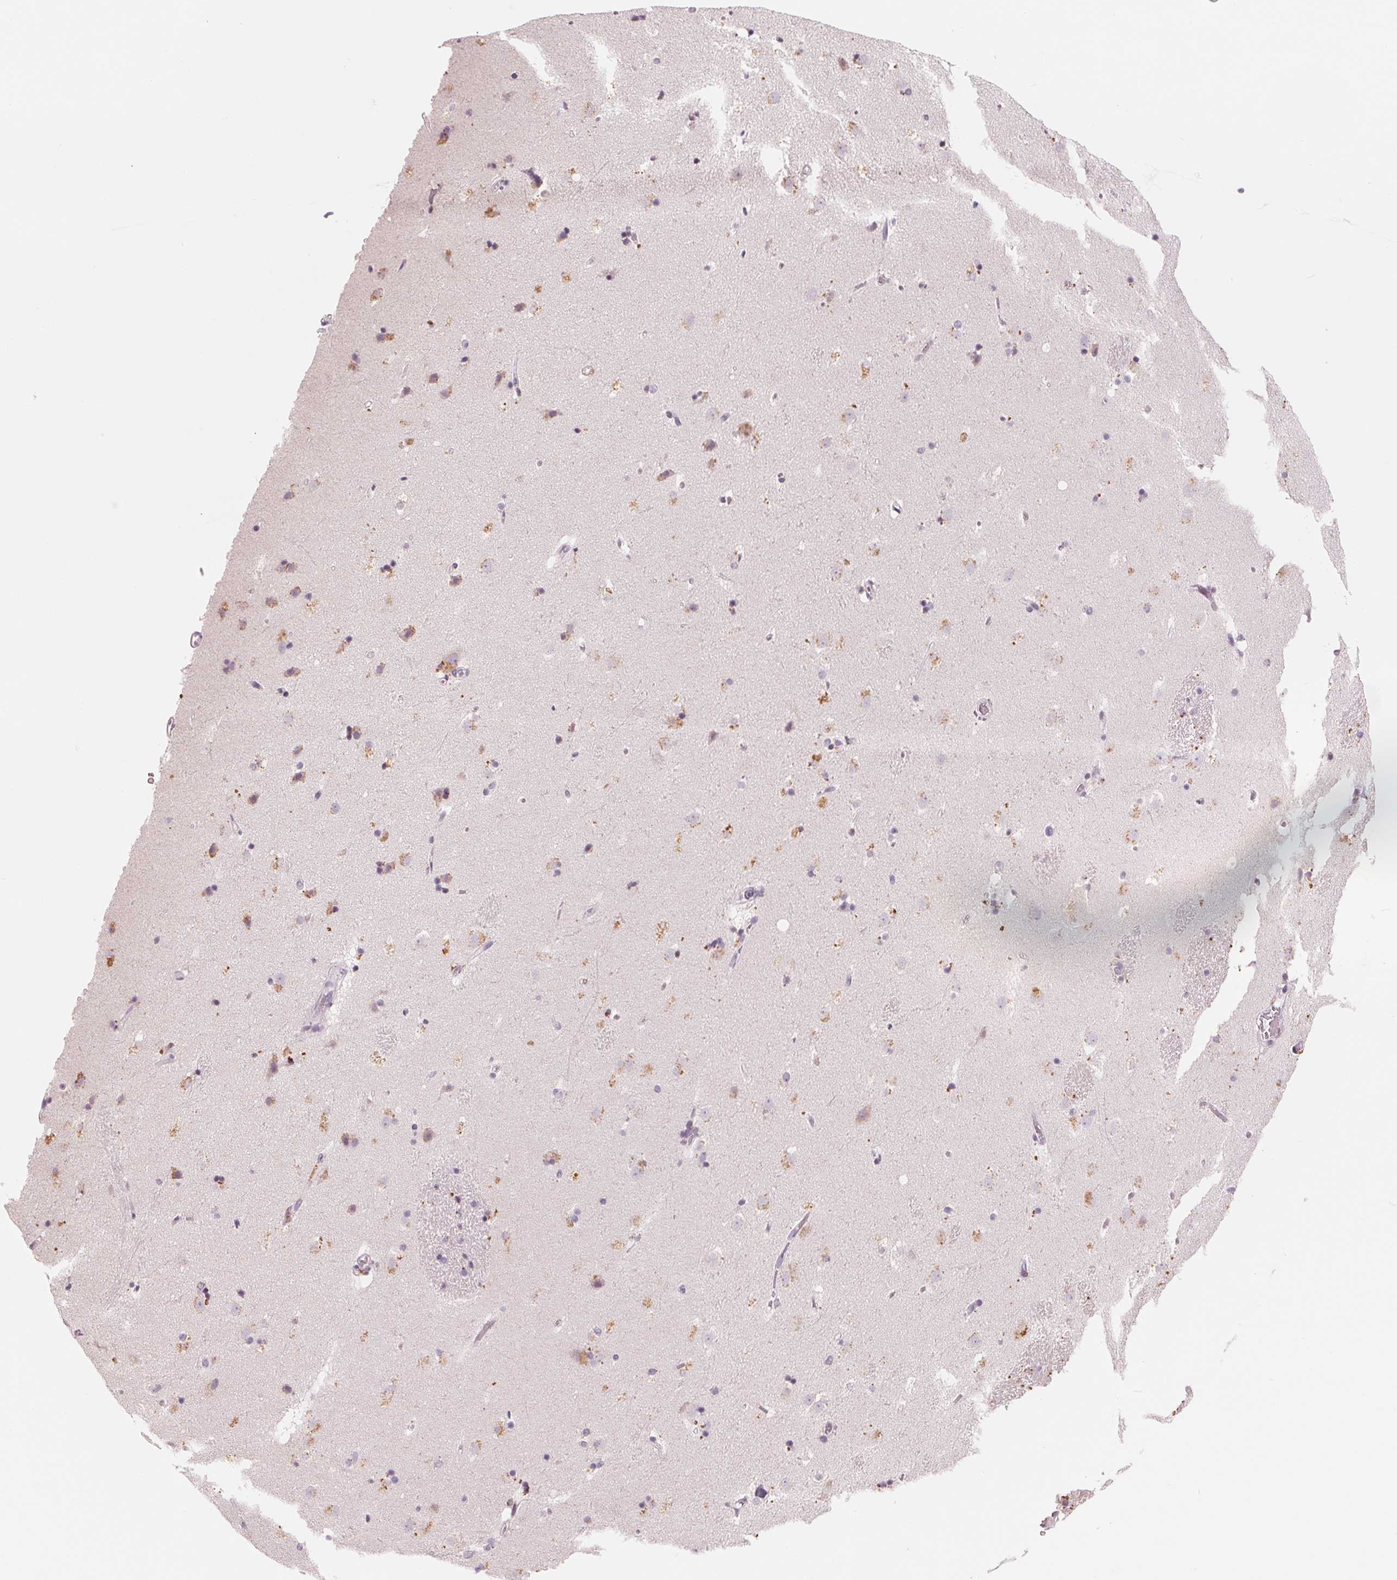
{"staining": {"intensity": "moderate", "quantity": "<25%", "location": "cytoplasmic/membranous"}, "tissue": "caudate", "cell_type": "Glial cells", "image_type": "normal", "snomed": [{"axis": "morphology", "description": "Normal tissue, NOS"}, {"axis": "topography", "description": "Lateral ventricle wall"}], "caption": "Approximately <25% of glial cells in unremarkable caudate reveal moderate cytoplasmic/membranous protein expression as visualized by brown immunohistochemical staining.", "gene": "IL9R", "patient": {"sex": "male", "age": 37}}